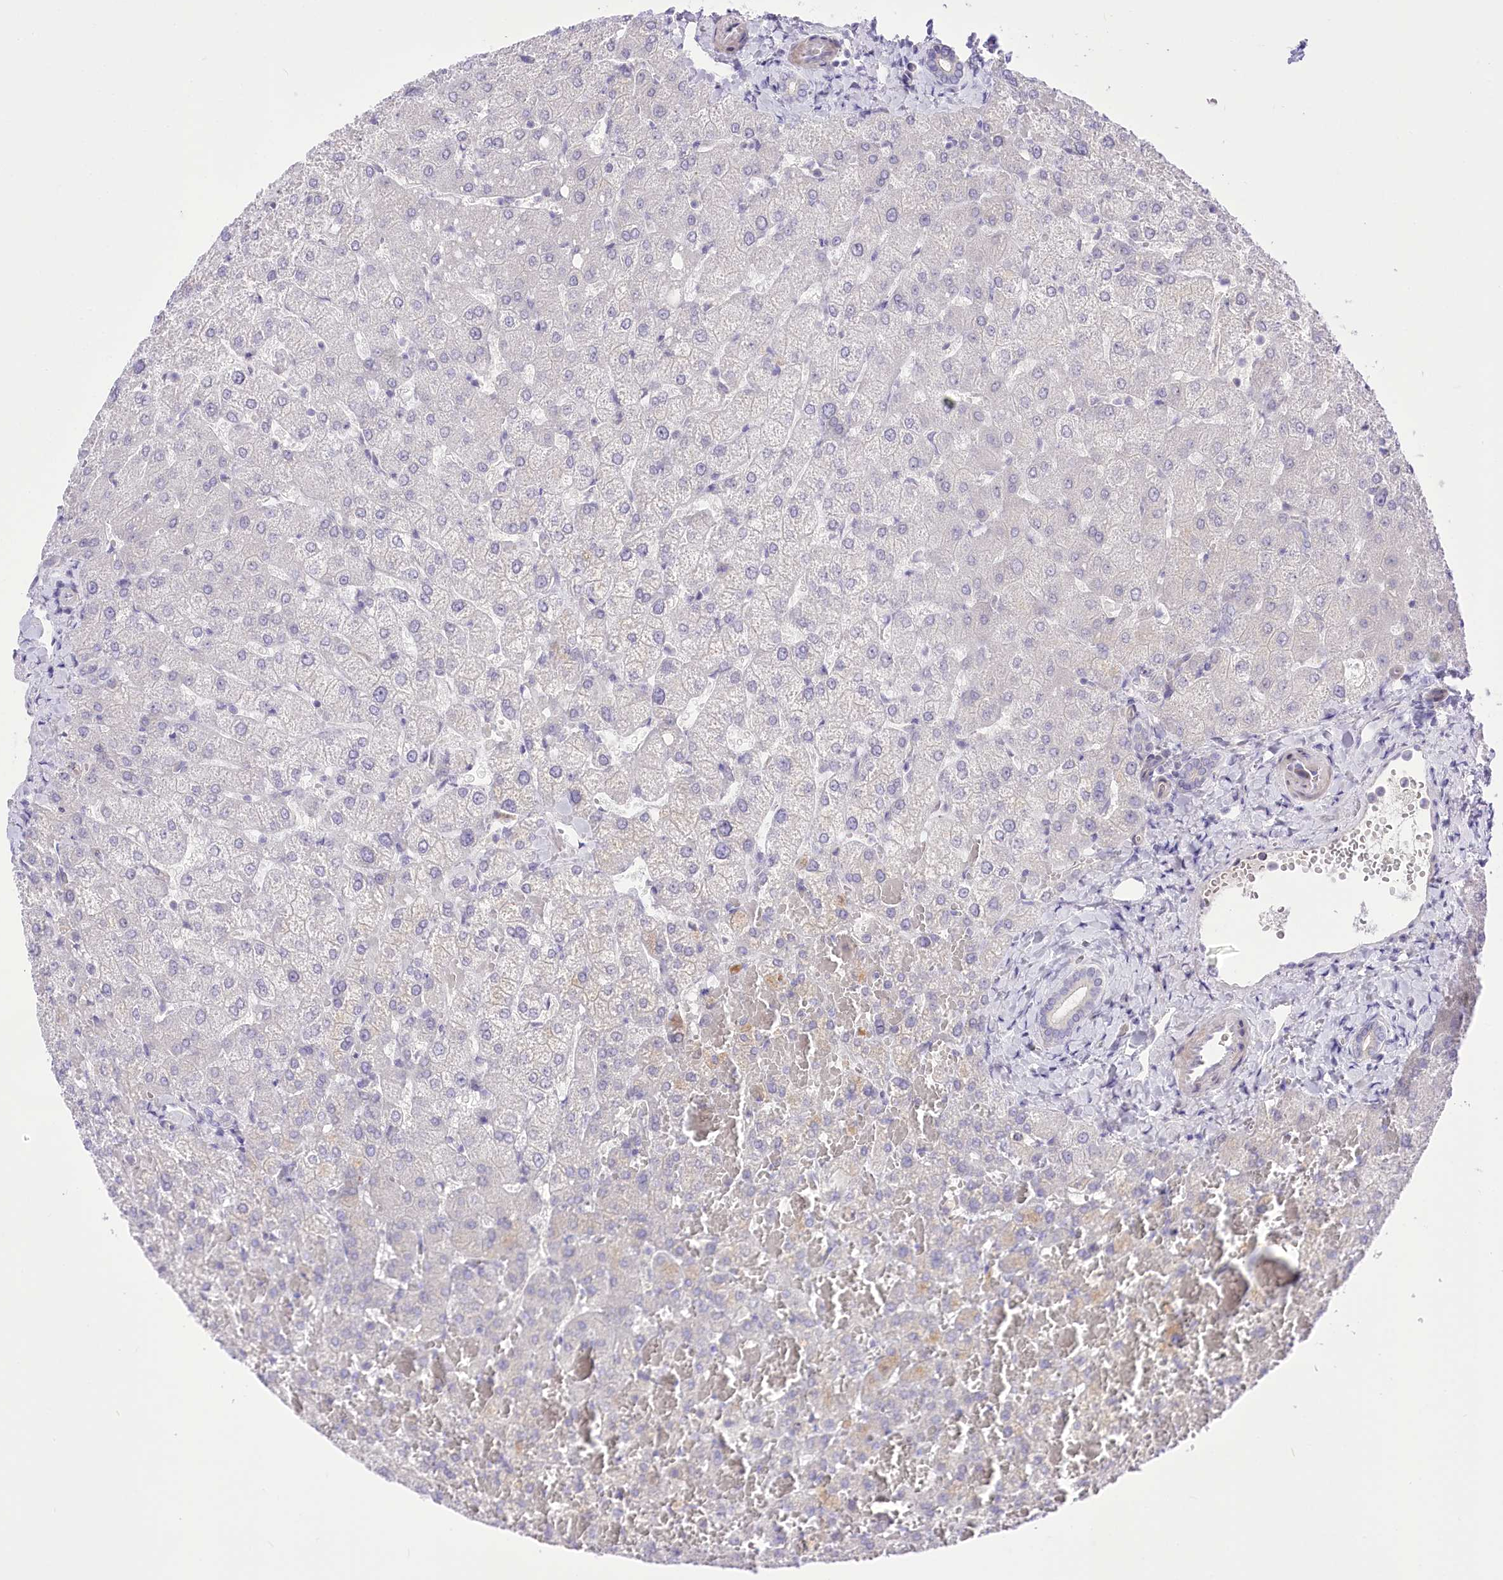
{"staining": {"intensity": "negative", "quantity": "none", "location": "none"}, "tissue": "liver", "cell_type": "Cholangiocytes", "image_type": "normal", "snomed": [{"axis": "morphology", "description": "Normal tissue, NOS"}, {"axis": "topography", "description": "Liver"}], "caption": "A high-resolution photomicrograph shows immunohistochemistry staining of benign liver, which exhibits no significant staining in cholangiocytes.", "gene": "HELT", "patient": {"sex": "female", "age": 54}}